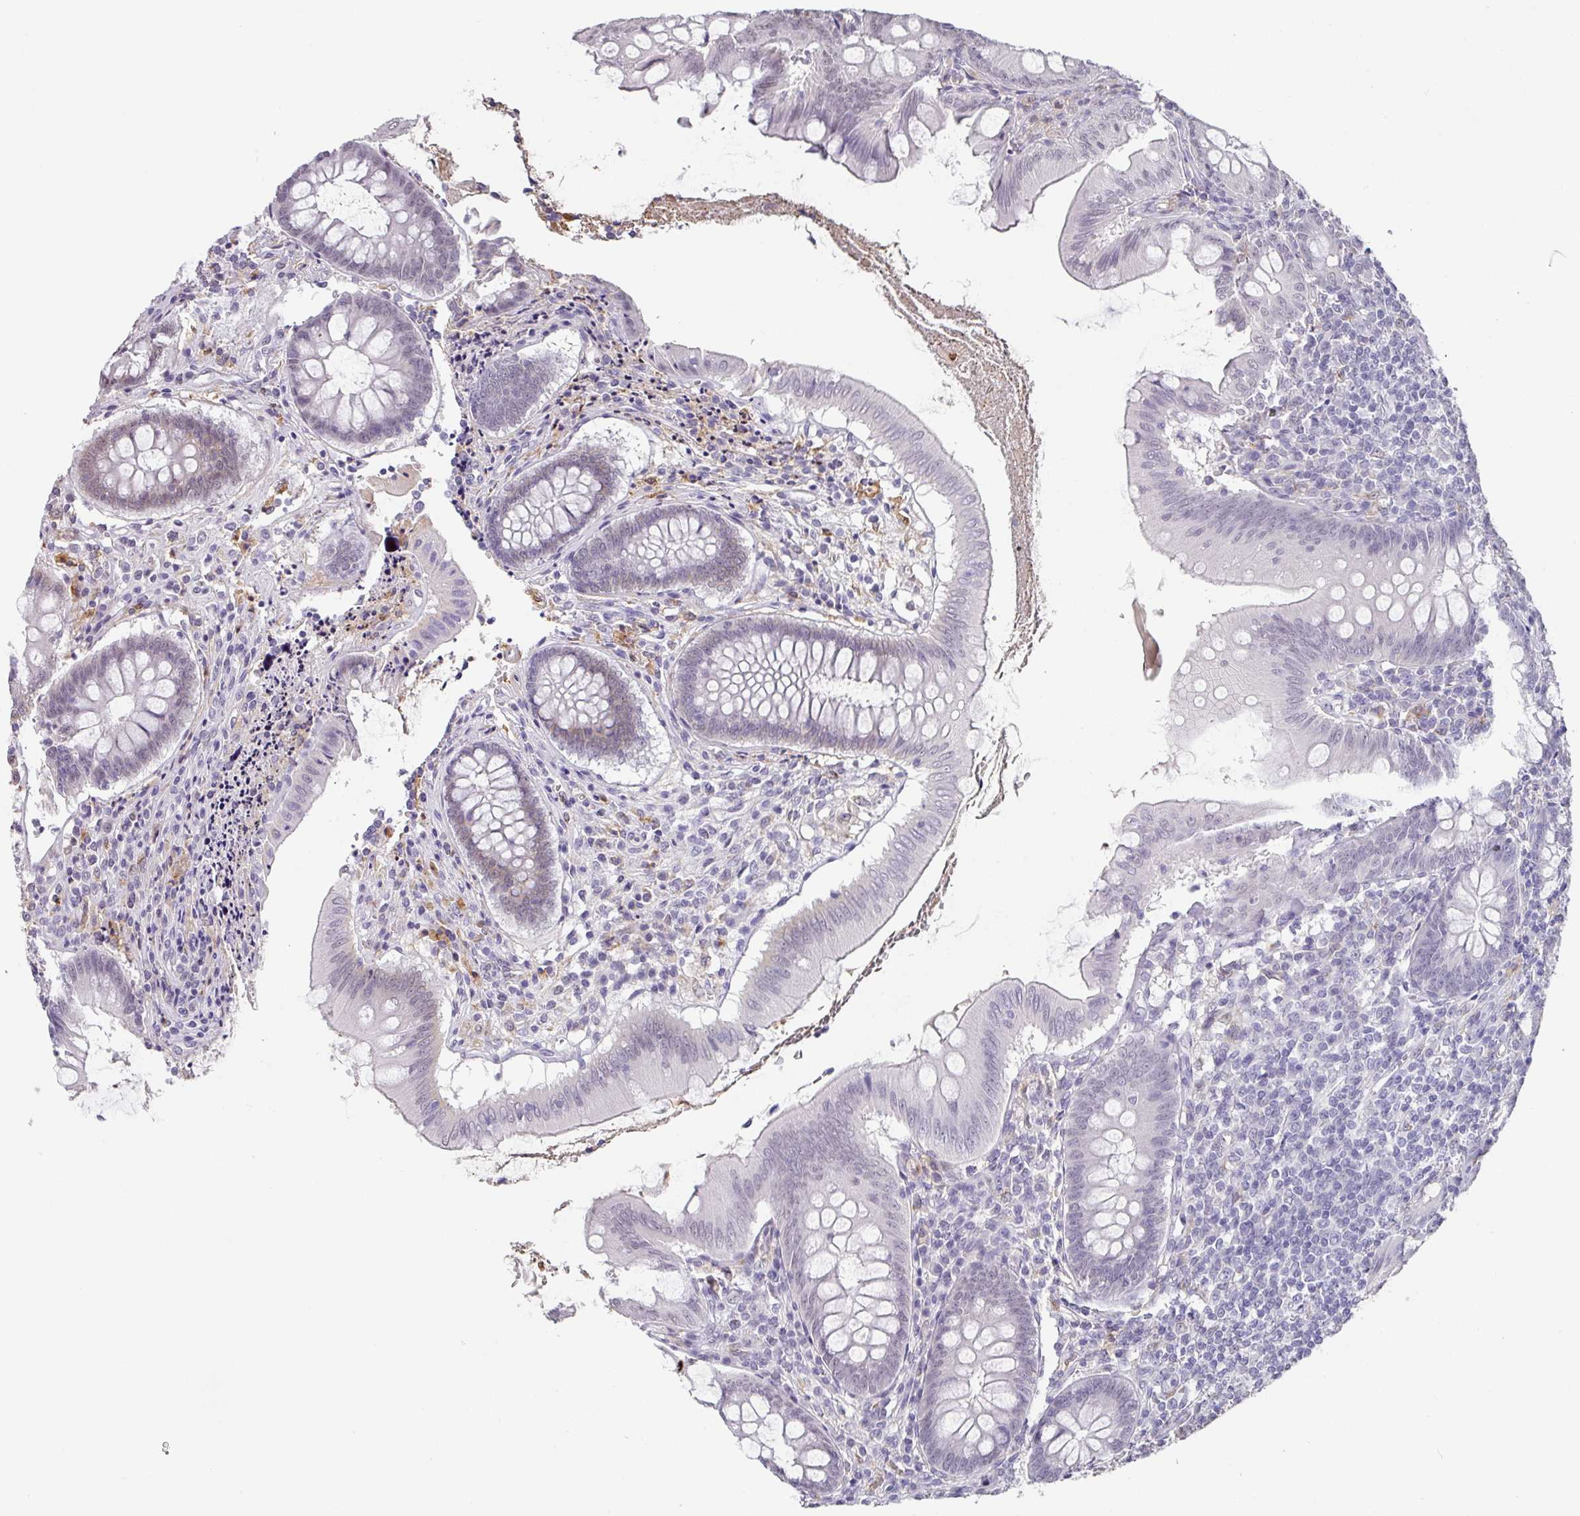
{"staining": {"intensity": "weak", "quantity": "<25%", "location": "cytoplasmic/membranous"}, "tissue": "appendix", "cell_type": "Glandular cells", "image_type": "normal", "snomed": [{"axis": "morphology", "description": "Normal tissue, NOS"}, {"axis": "topography", "description": "Appendix"}], "caption": "This photomicrograph is of normal appendix stained with IHC to label a protein in brown with the nuclei are counter-stained blue. There is no staining in glandular cells. (DAB (3,3'-diaminobenzidine) IHC with hematoxylin counter stain).", "gene": "C1QB", "patient": {"sex": "female", "age": 51}}